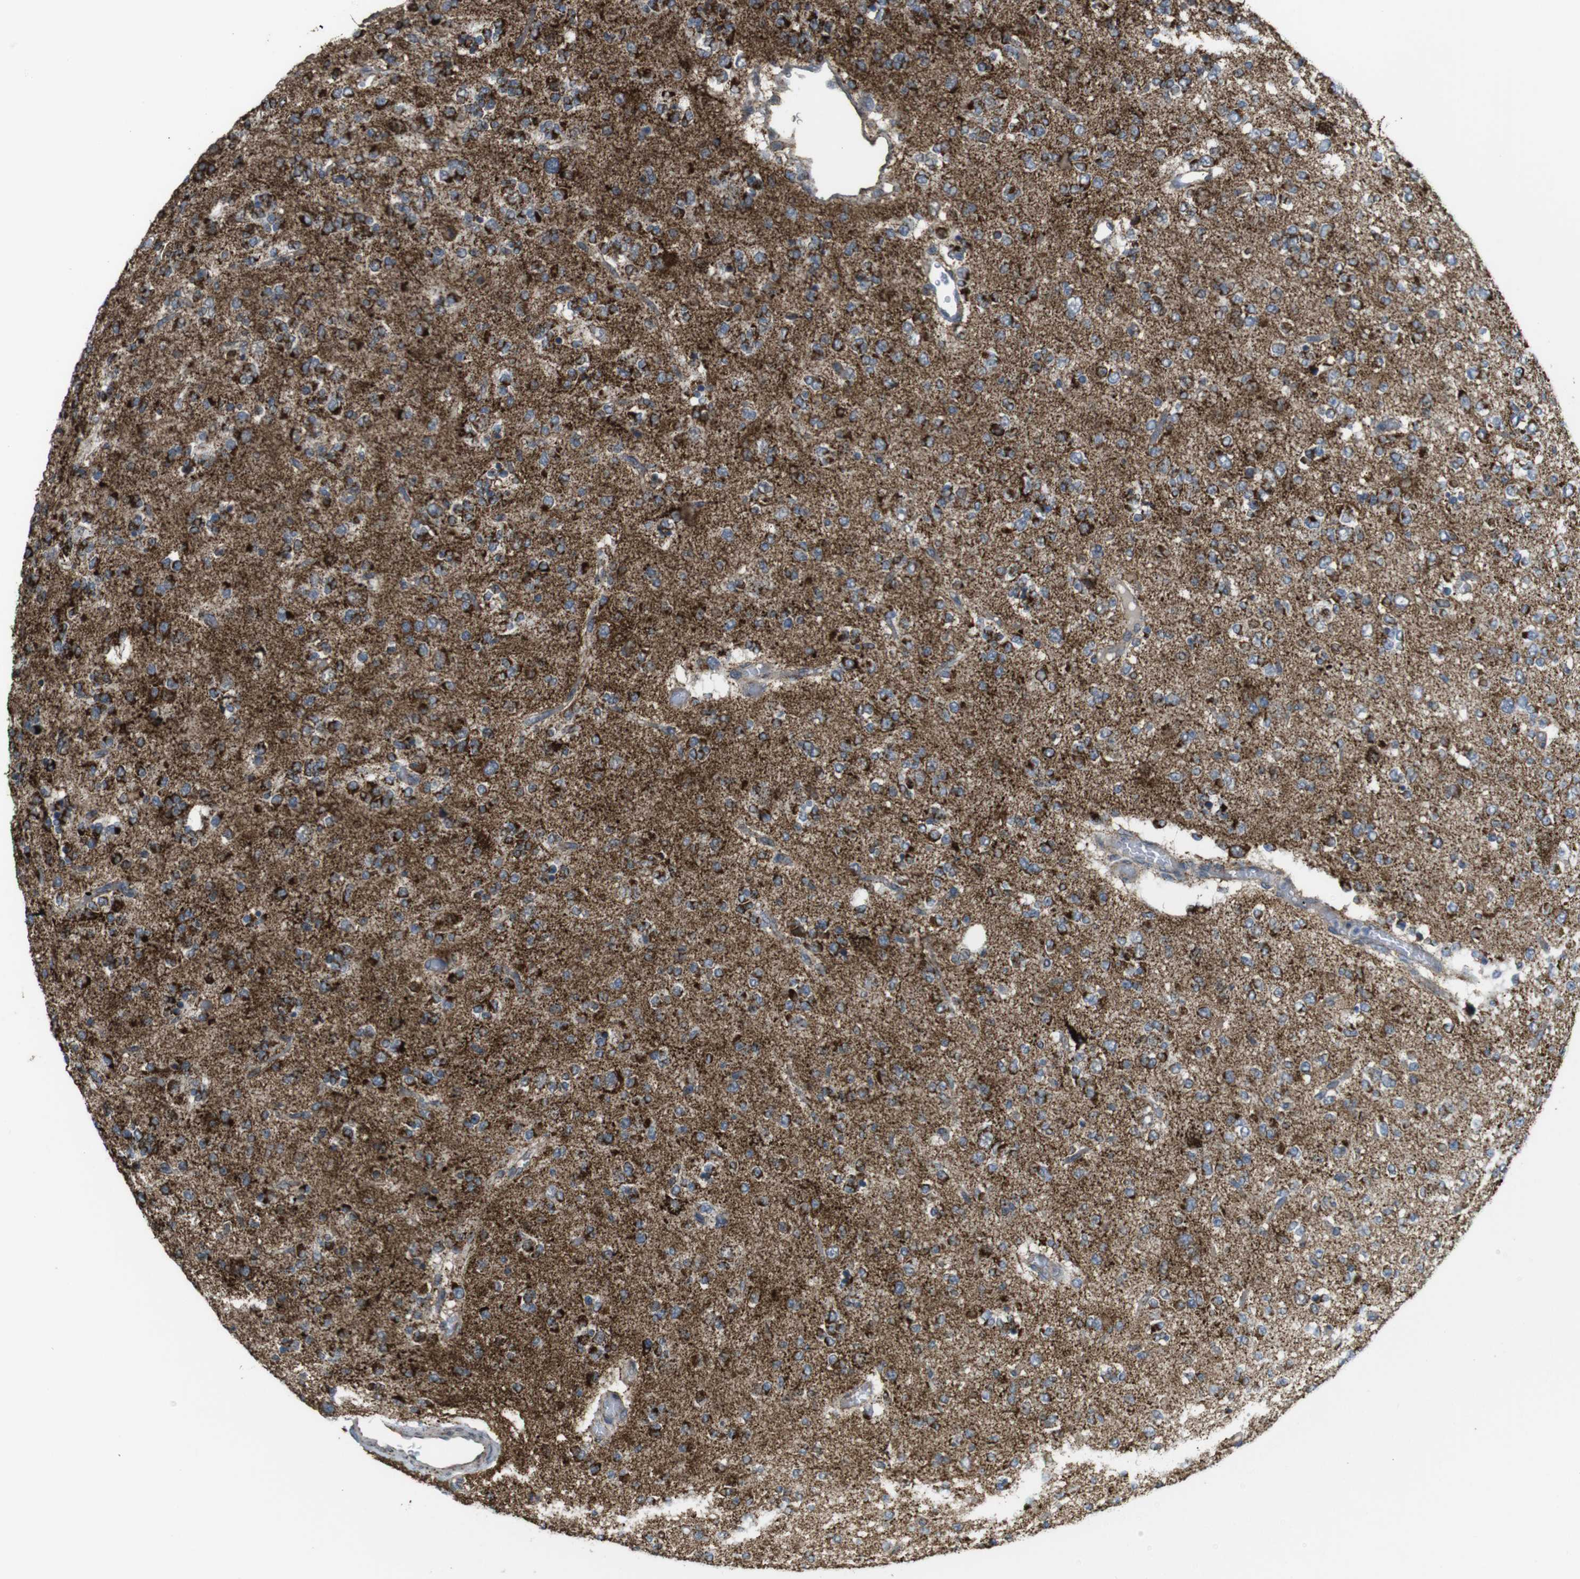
{"staining": {"intensity": "strong", "quantity": "25%-75%", "location": "cytoplasmic/membranous"}, "tissue": "glioma", "cell_type": "Tumor cells", "image_type": "cancer", "snomed": [{"axis": "morphology", "description": "Glioma, malignant, Low grade"}, {"axis": "topography", "description": "Brain"}], "caption": "A photomicrograph showing strong cytoplasmic/membranous positivity in approximately 25%-75% of tumor cells in glioma, as visualized by brown immunohistochemical staining.", "gene": "CALHM2", "patient": {"sex": "male", "age": 38}}